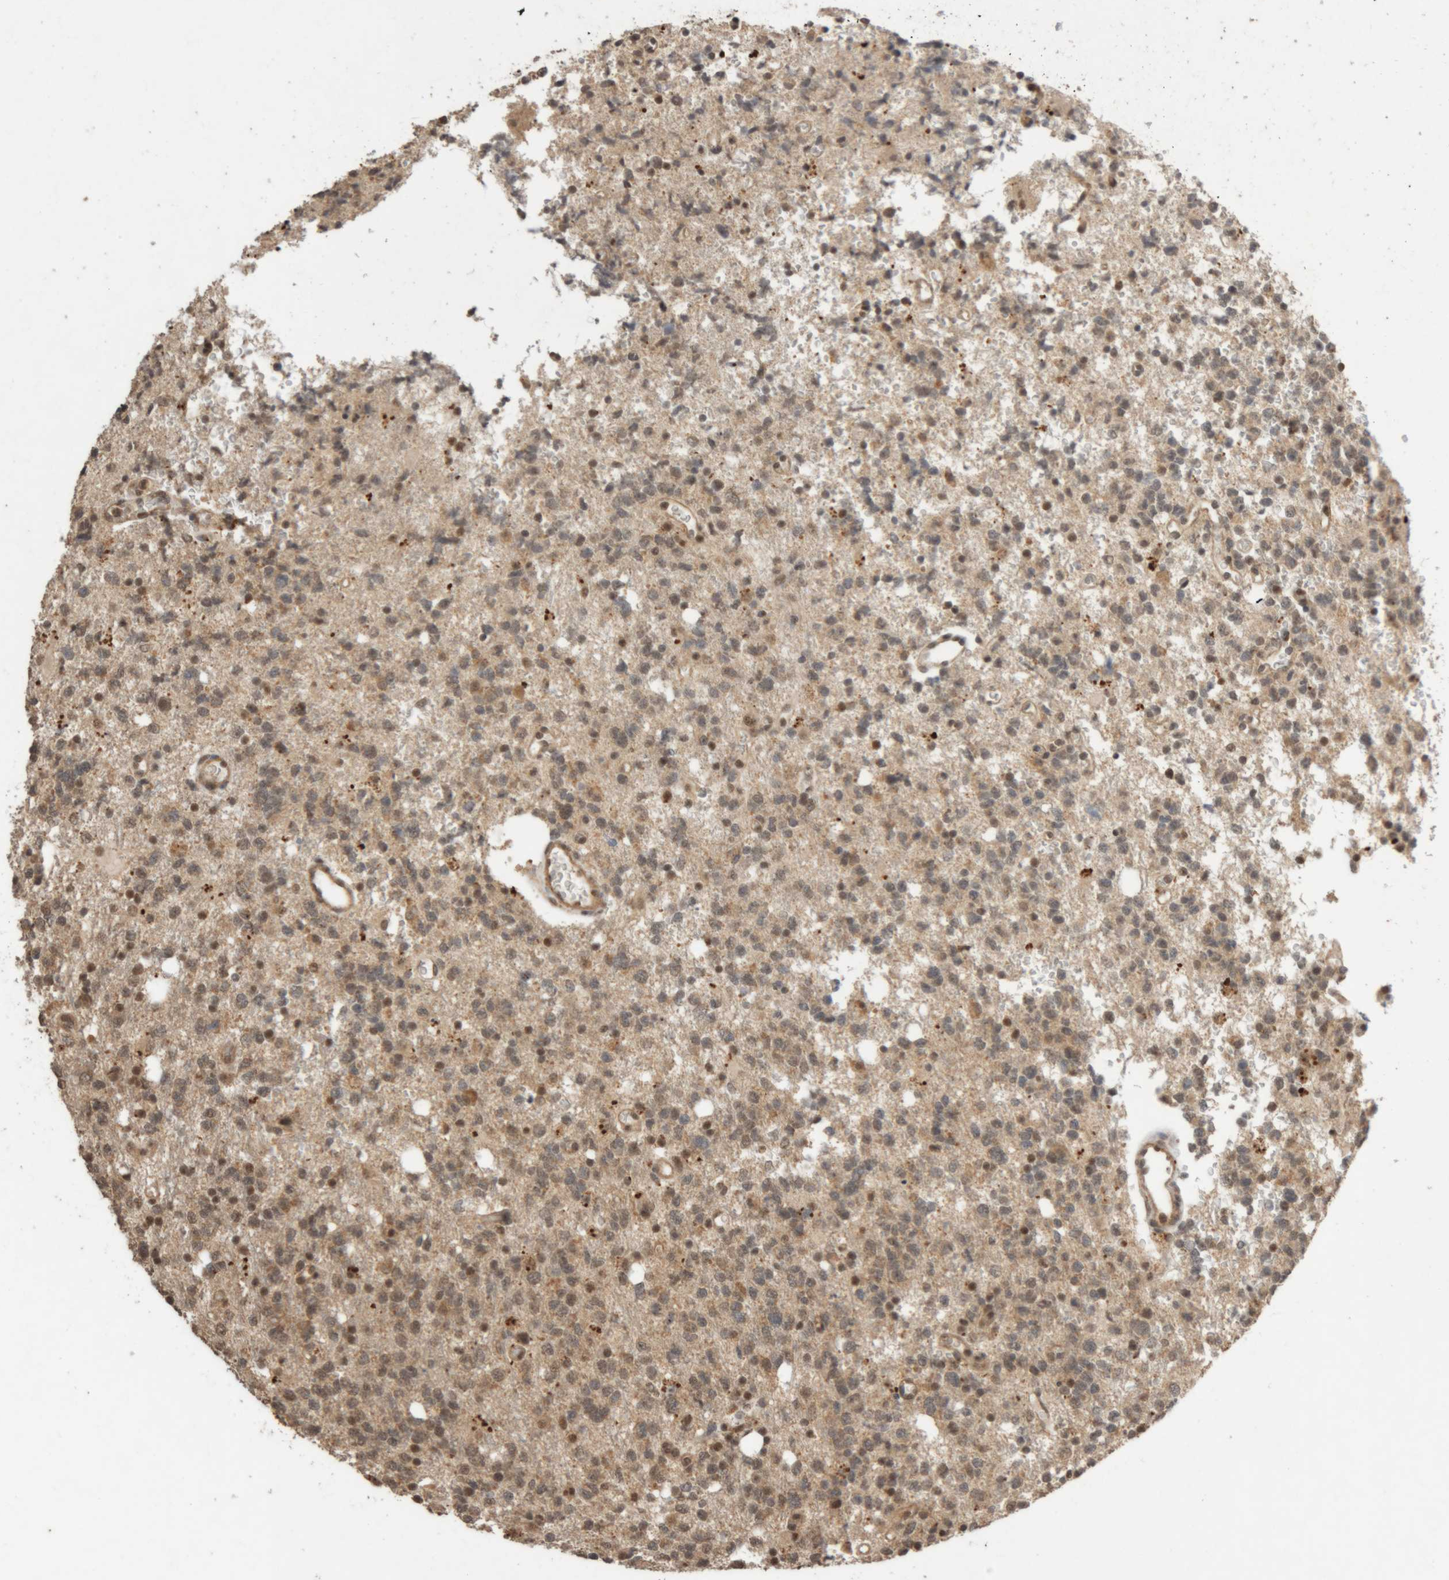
{"staining": {"intensity": "moderate", "quantity": "<25%", "location": "cytoplasmic/membranous,nuclear"}, "tissue": "glioma", "cell_type": "Tumor cells", "image_type": "cancer", "snomed": [{"axis": "morphology", "description": "Glioma, malignant, High grade"}, {"axis": "topography", "description": "Brain"}], "caption": "Glioma stained with immunohistochemistry exhibits moderate cytoplasmic/membranous and nuclear positivity in about <25% of tumor cells.", "gene": "KEAP1", "patient": {"sex": "female", "age": 62}}